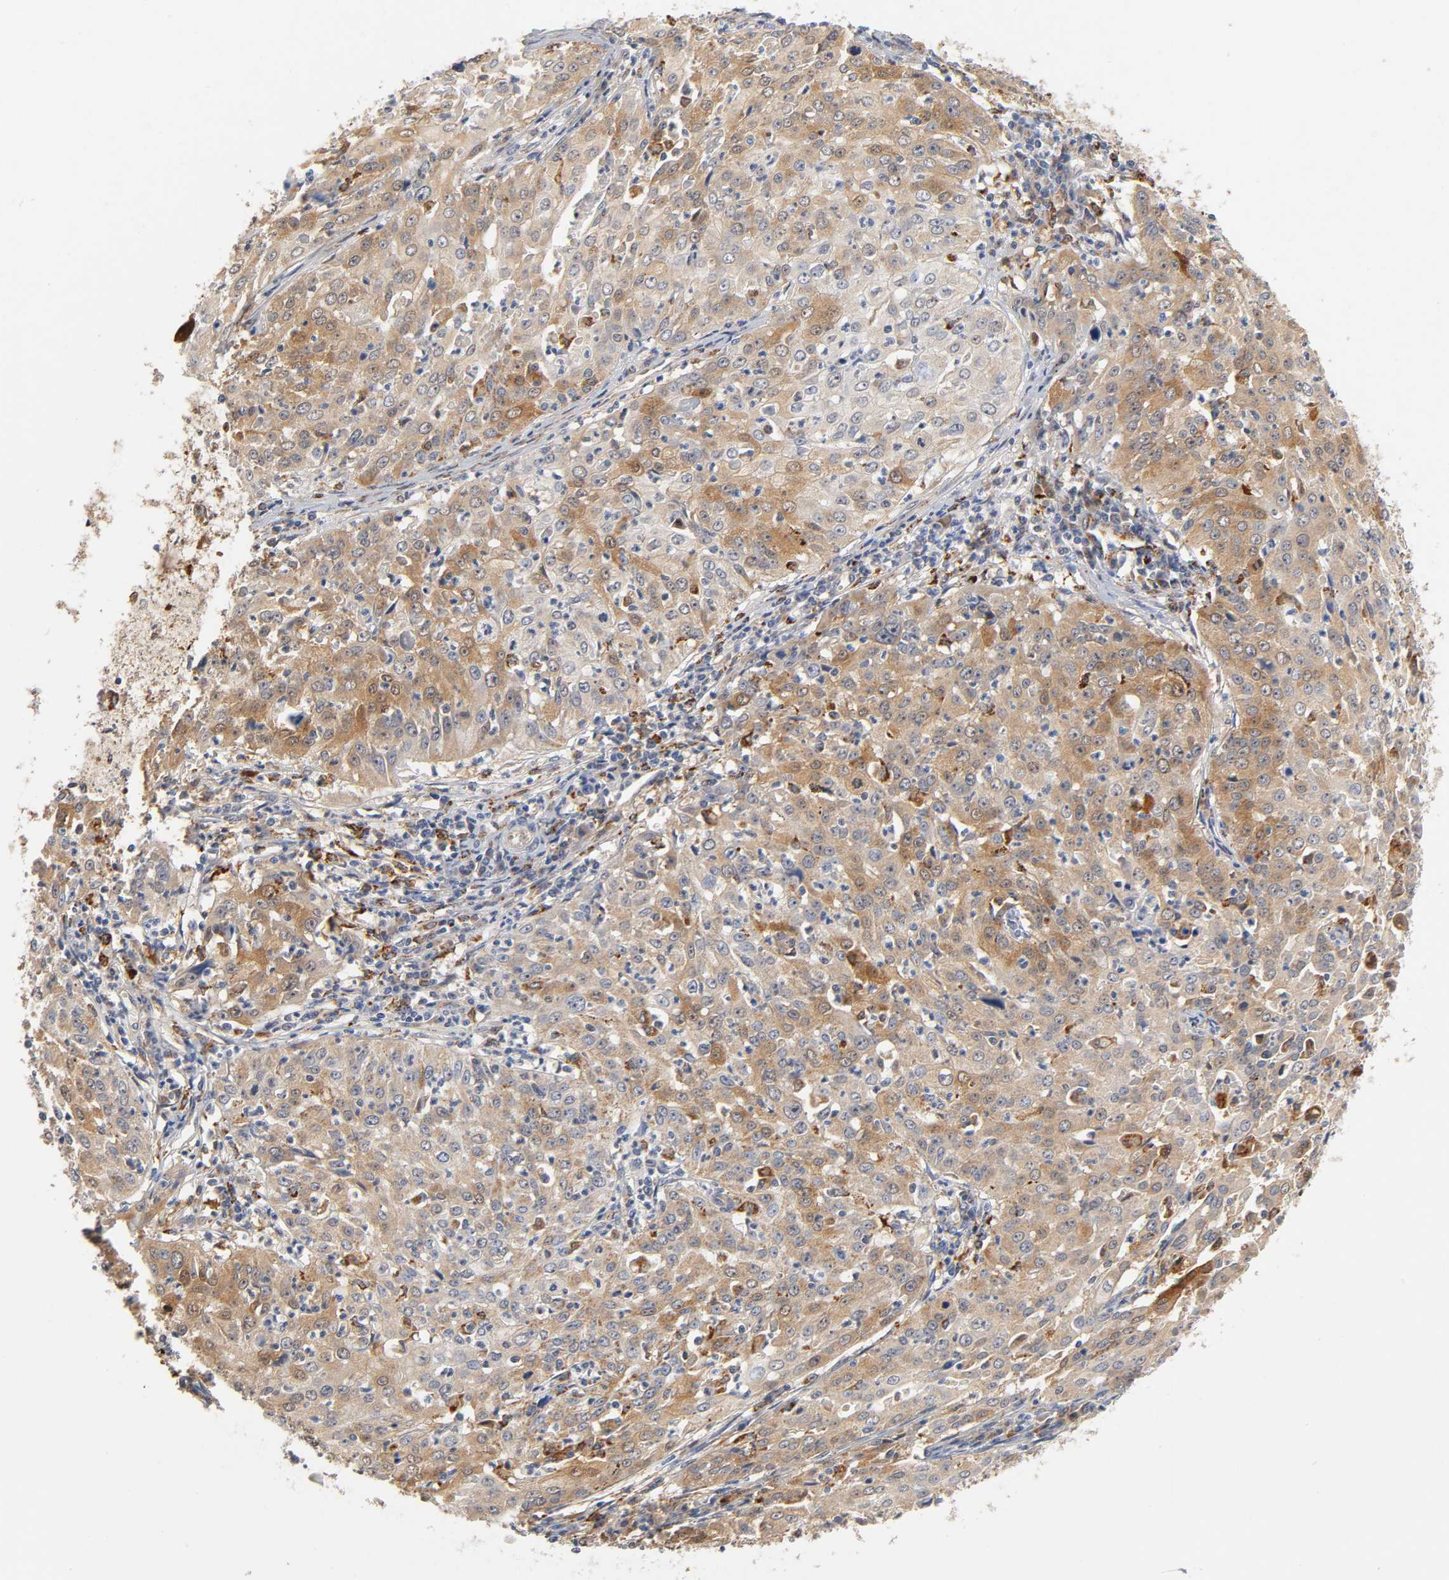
{"staining": {"intensity": "moderate", "quantity": ">75%", "location": "cytoplasmic/membranous,nuclear"}, "tissue": "cervical cancer", "cell_type": "Tumor cells", "image_type": "cancer", "snomed": [{"axis": "morphology", "description": "Squamous cell carcinoma, NOS"}, {"axis": "topography", "description": "Cervix"}], "caption": "The photomicrograph exhibits immunohistochemical staining of cervical squamous cell carcinoma. There is moderate cytoplasmic/membranous and nuclear expression is identified in about >75% of tumor cells. (DAB (3,3'-diaminobenzidine) IHC with brightfield microscopy, high magnification).", "gene": "ISG15", "patient": {"sex": "female", "age": 39}}